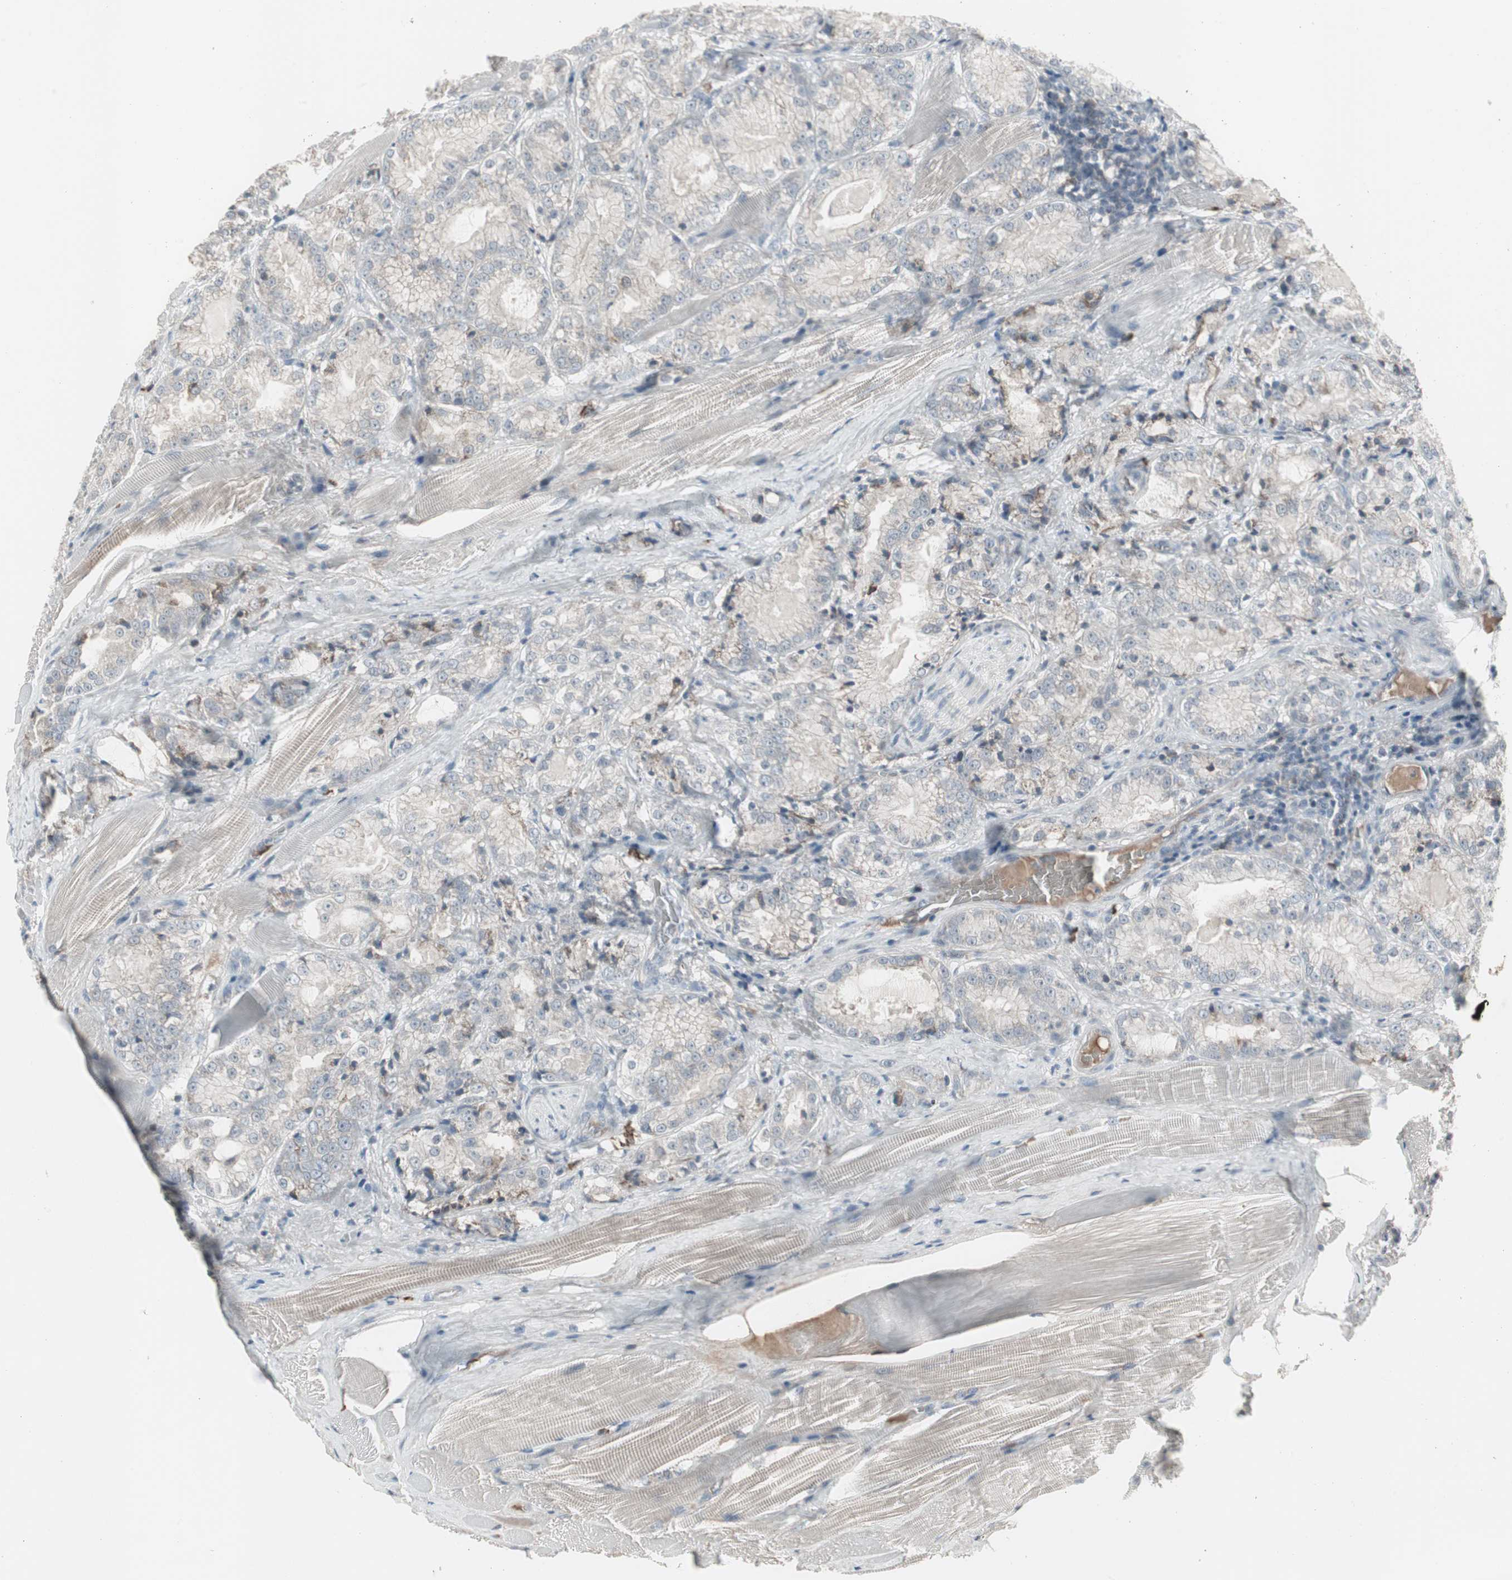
{"staining": {"intensity": "negative", "quantity": "none", "location": "none"}, "tissue": "prostate cancer", "cell_type": "Tumor cells", "image_type": "cancer", "snomed": [{"axis": "morphology", "description": "Adenocarcinoma, High grade"}, {"axis": "topography", "description": "Prostate"}], "caption": "A high-resolution image shows immunohistochemistry staining of prostate cancer, which reveals no significant expression in tumor cells.", "gene": "ZSCAN32", "patient": {"sex": "male", "age": 73}}